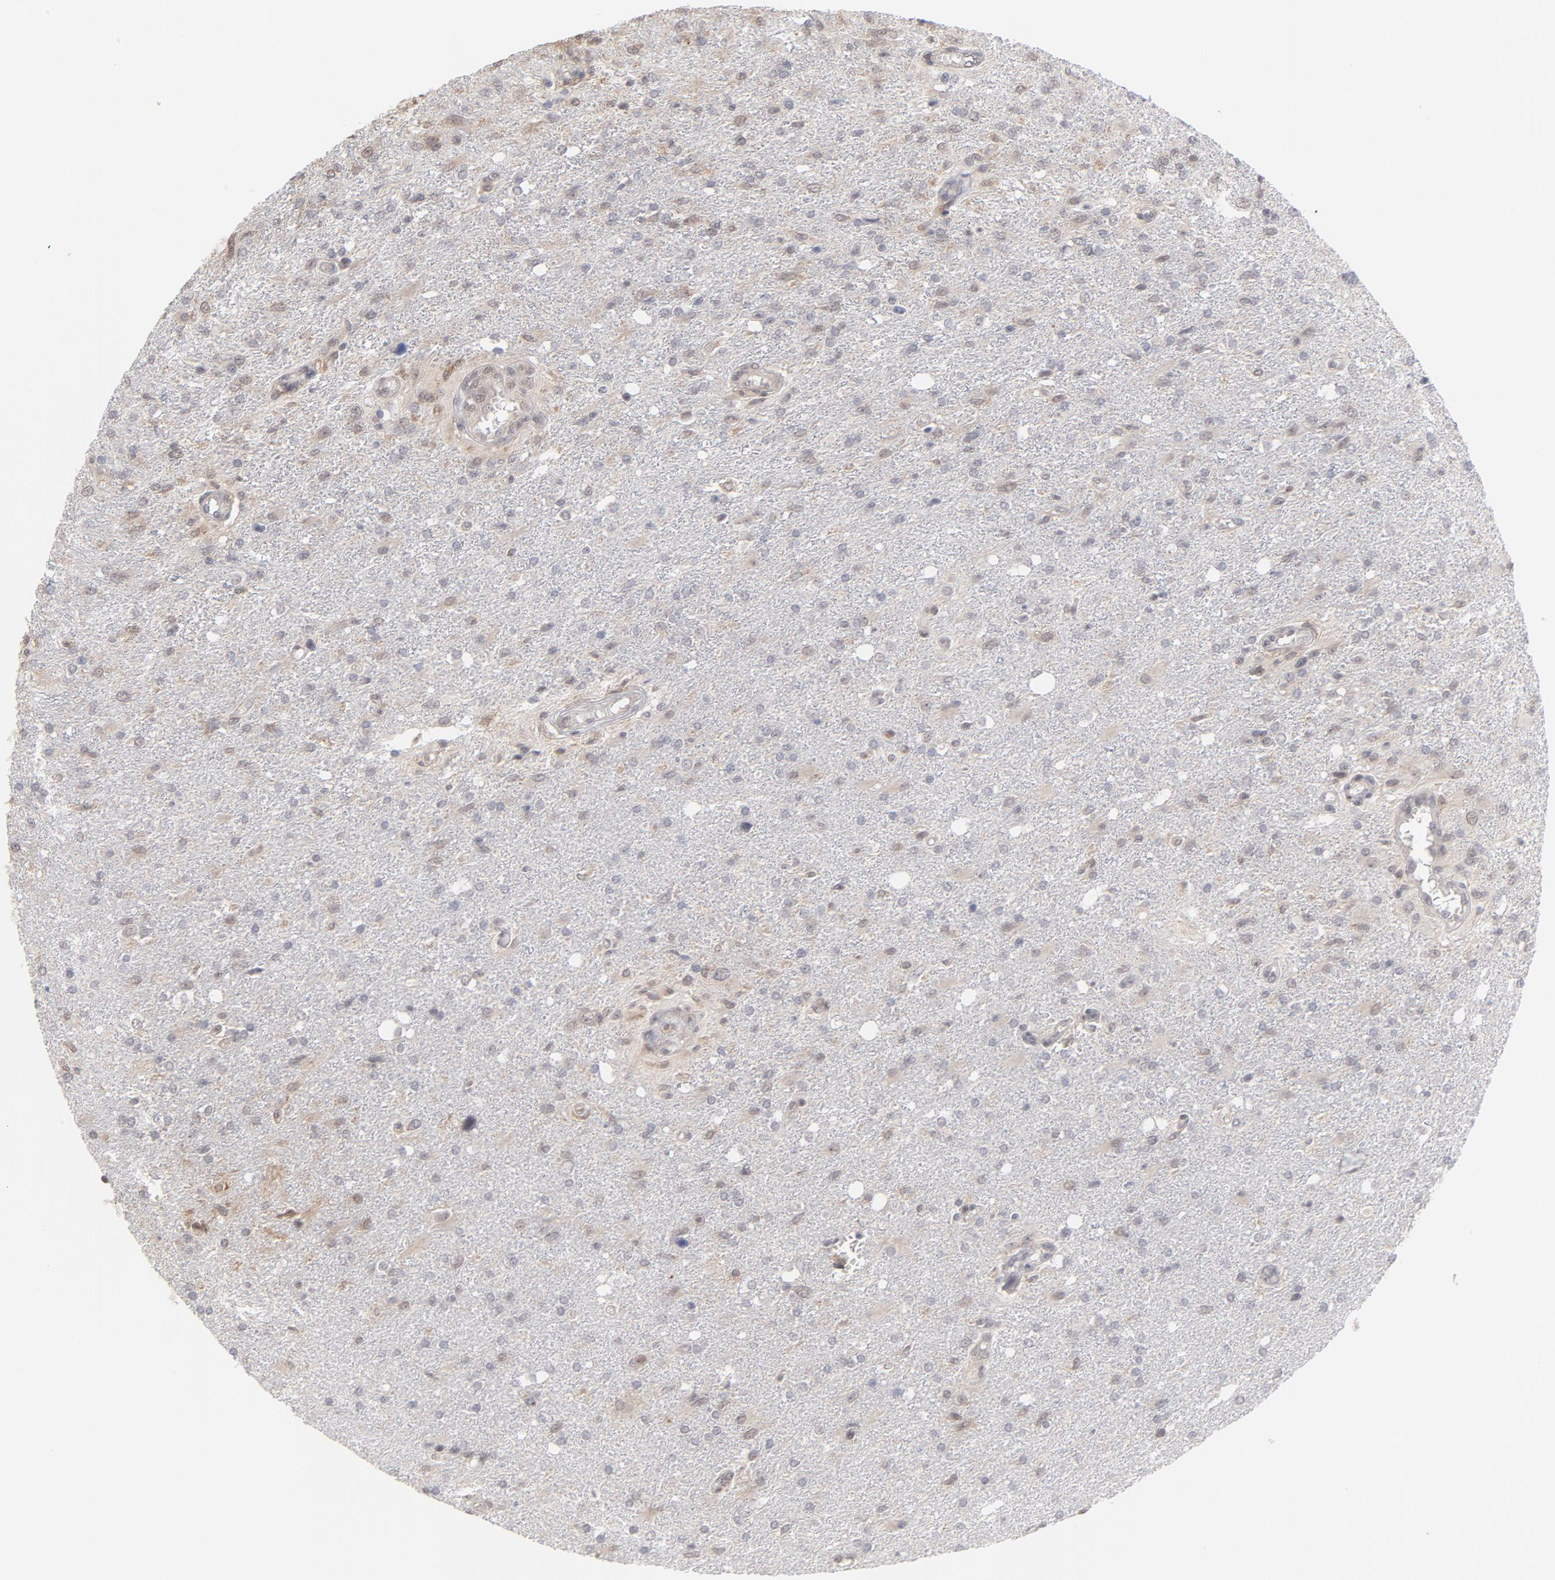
{"staining": {"intensity": "negative", "quantity": "none", "location": "none"}, "tissue": "glioma", "cell_type": "Tumor cells", "image_type": "cancer", "snomed": [{"axis": "morphology", "description": "Glioma, malignant, High grade"}, {"axis": "topography", "description": "Cerebral cortex"}], "caption": "The immunohistochemistry (IHC) image has no significant expression in tumor cells of malignant glioma (high-grade) tissue.", "gene": "OAS1", "patient": {"sex": "male", "age": 76}}